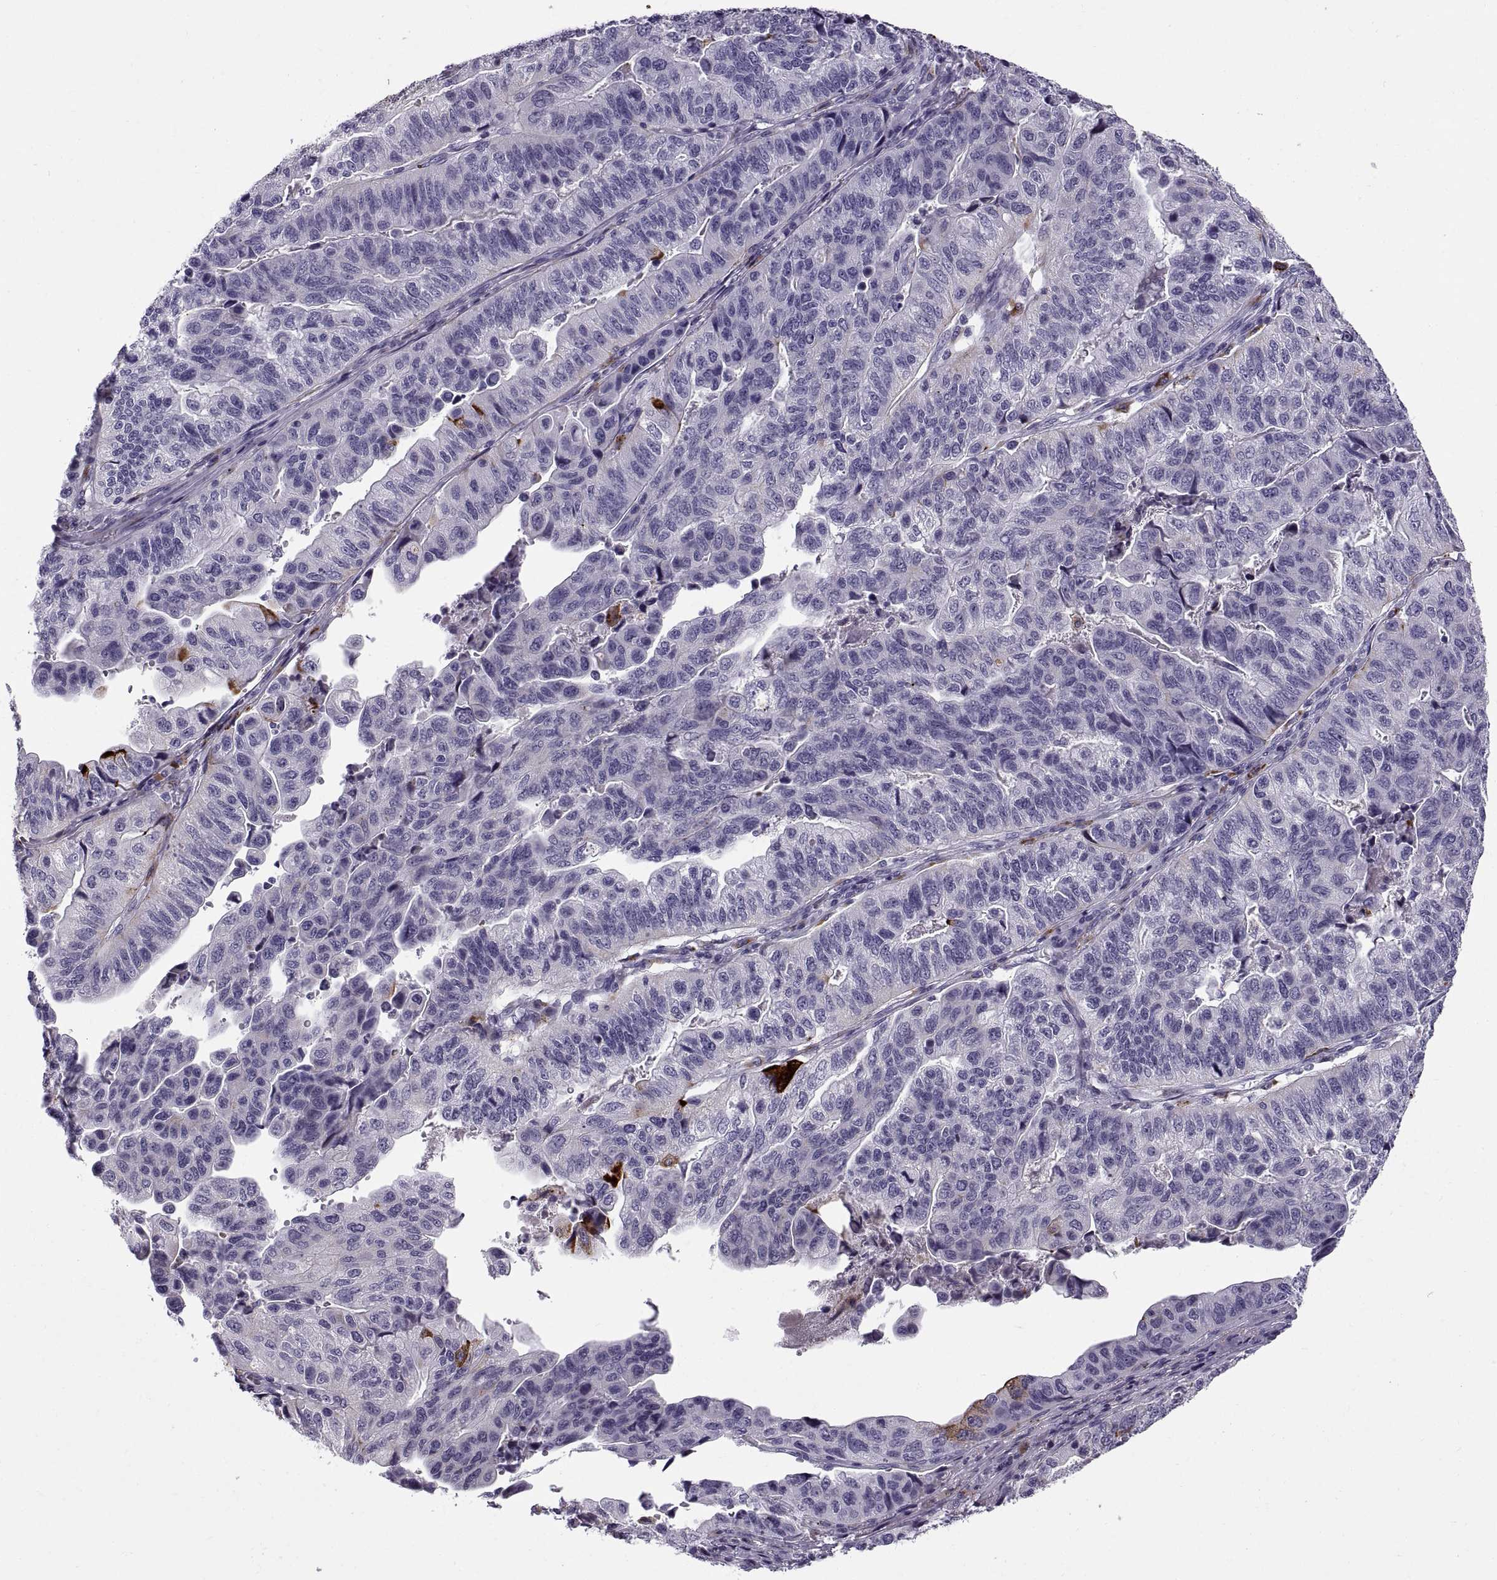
{"staining": {"intensity": "negative", "quantity": "none", "location": "none"}, "tissue": "stomach cancer", "cell_type": "Tumor cells", "image_type": "cancer", "snomed": [{"axis": "morphology", "description": "Adenocarcinoma, NOS"}, {"axis": "topography", "description": "Stomach, upper"}], "caption": "This is an immunohistochemistry micrograph of human stomach cancer (adenocarcinoma). There is no positivity in tumor cells.", "gene": "CALCR", "patient": {"sex": "female", "age": 67}}